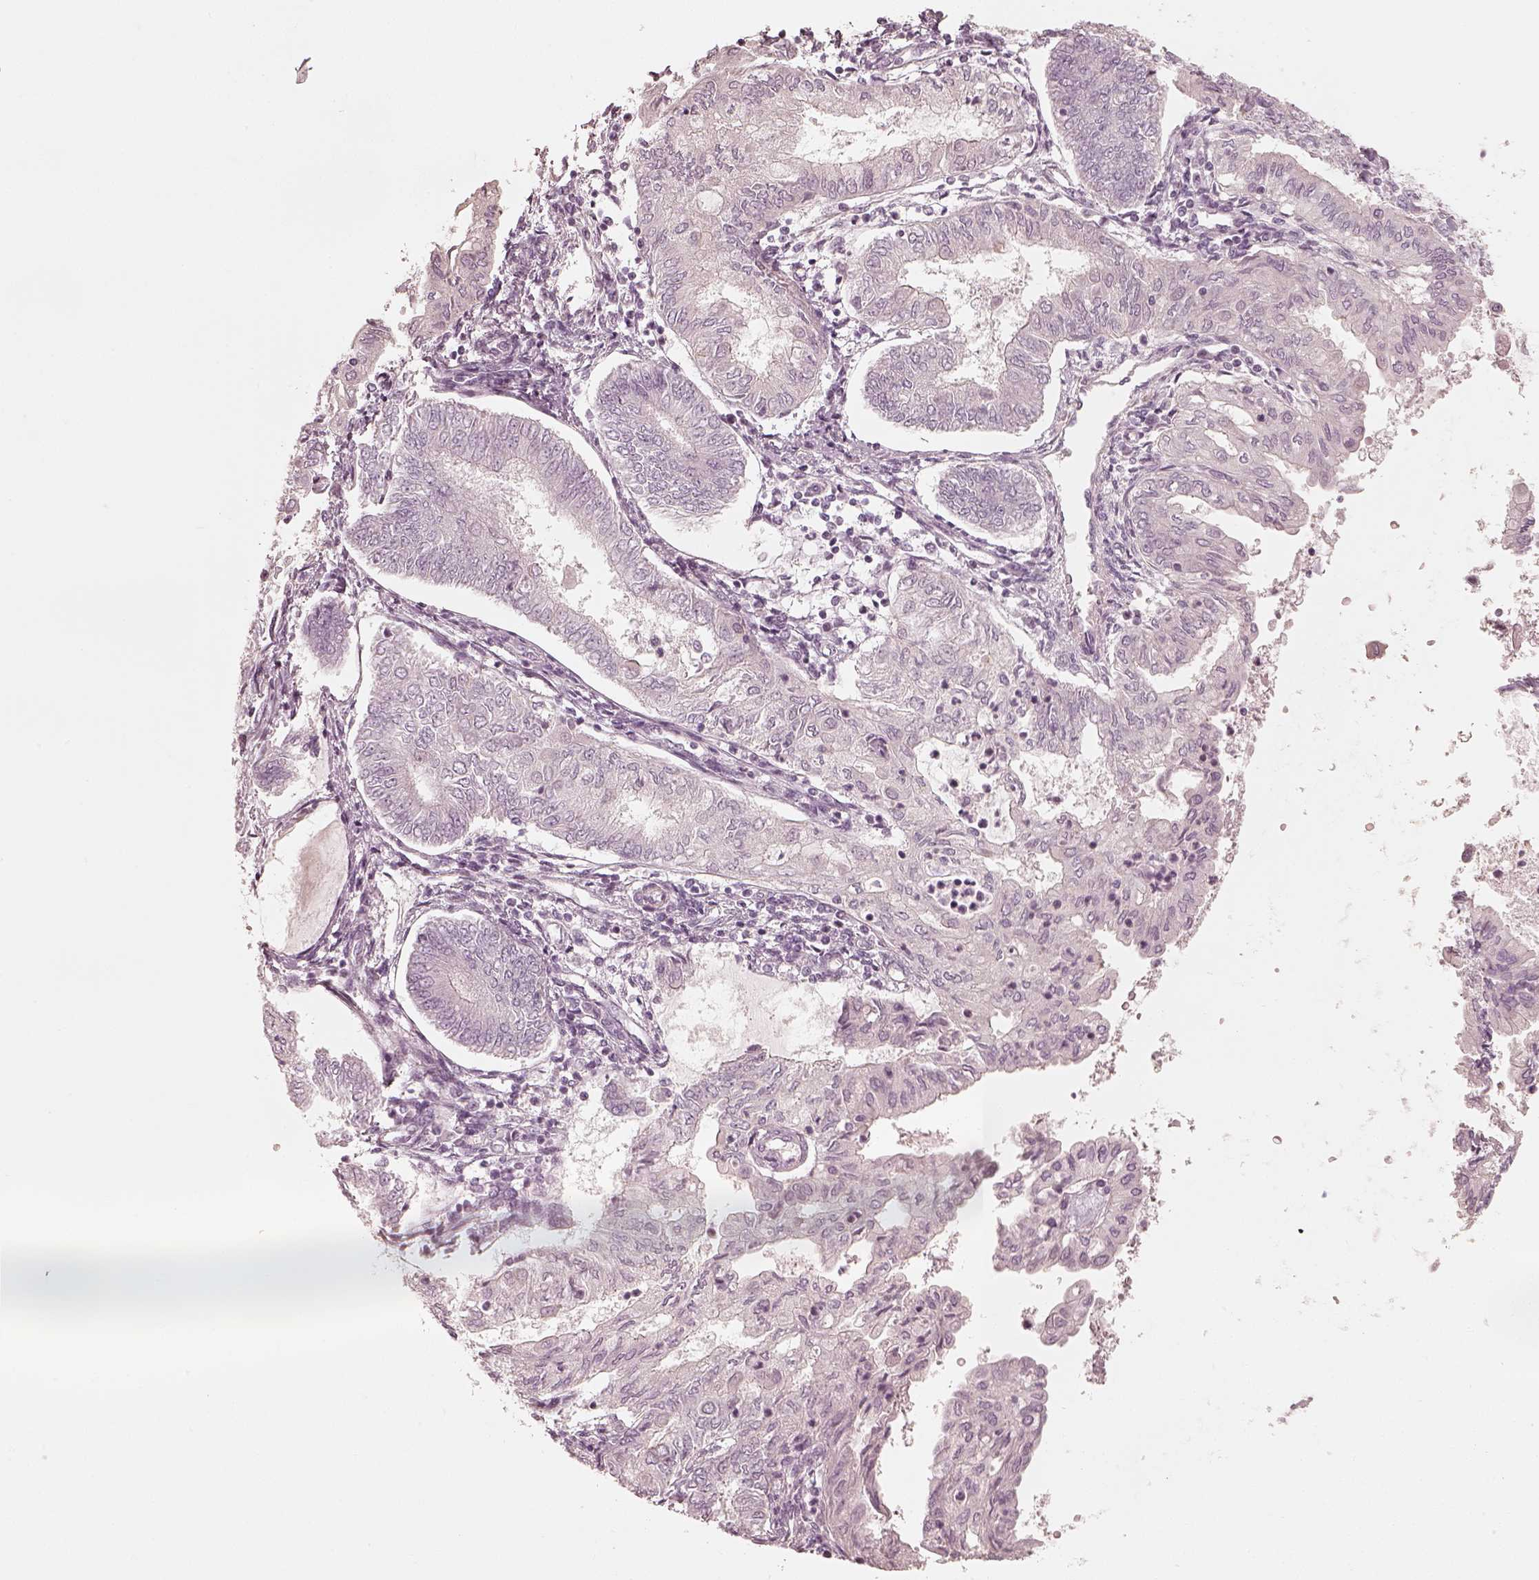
{"staining": {"intensity": "negative", "quantity": "none", "location": "none"}, "tissue": "endometrial cancer", "cell_type": "Tumor cells", "image_type": "cancer", "snomed": [{"axis": "morphology", "description": "Adenocarcinoma, NOS"}, {"axis": "topography", "description": "Endometrium"}], "caption": "The photomicrograph displays no staining of tumor cells in endometrial cancer.", "gene": "SPATA24", "patient": {"sex": "female", "age": 68}}